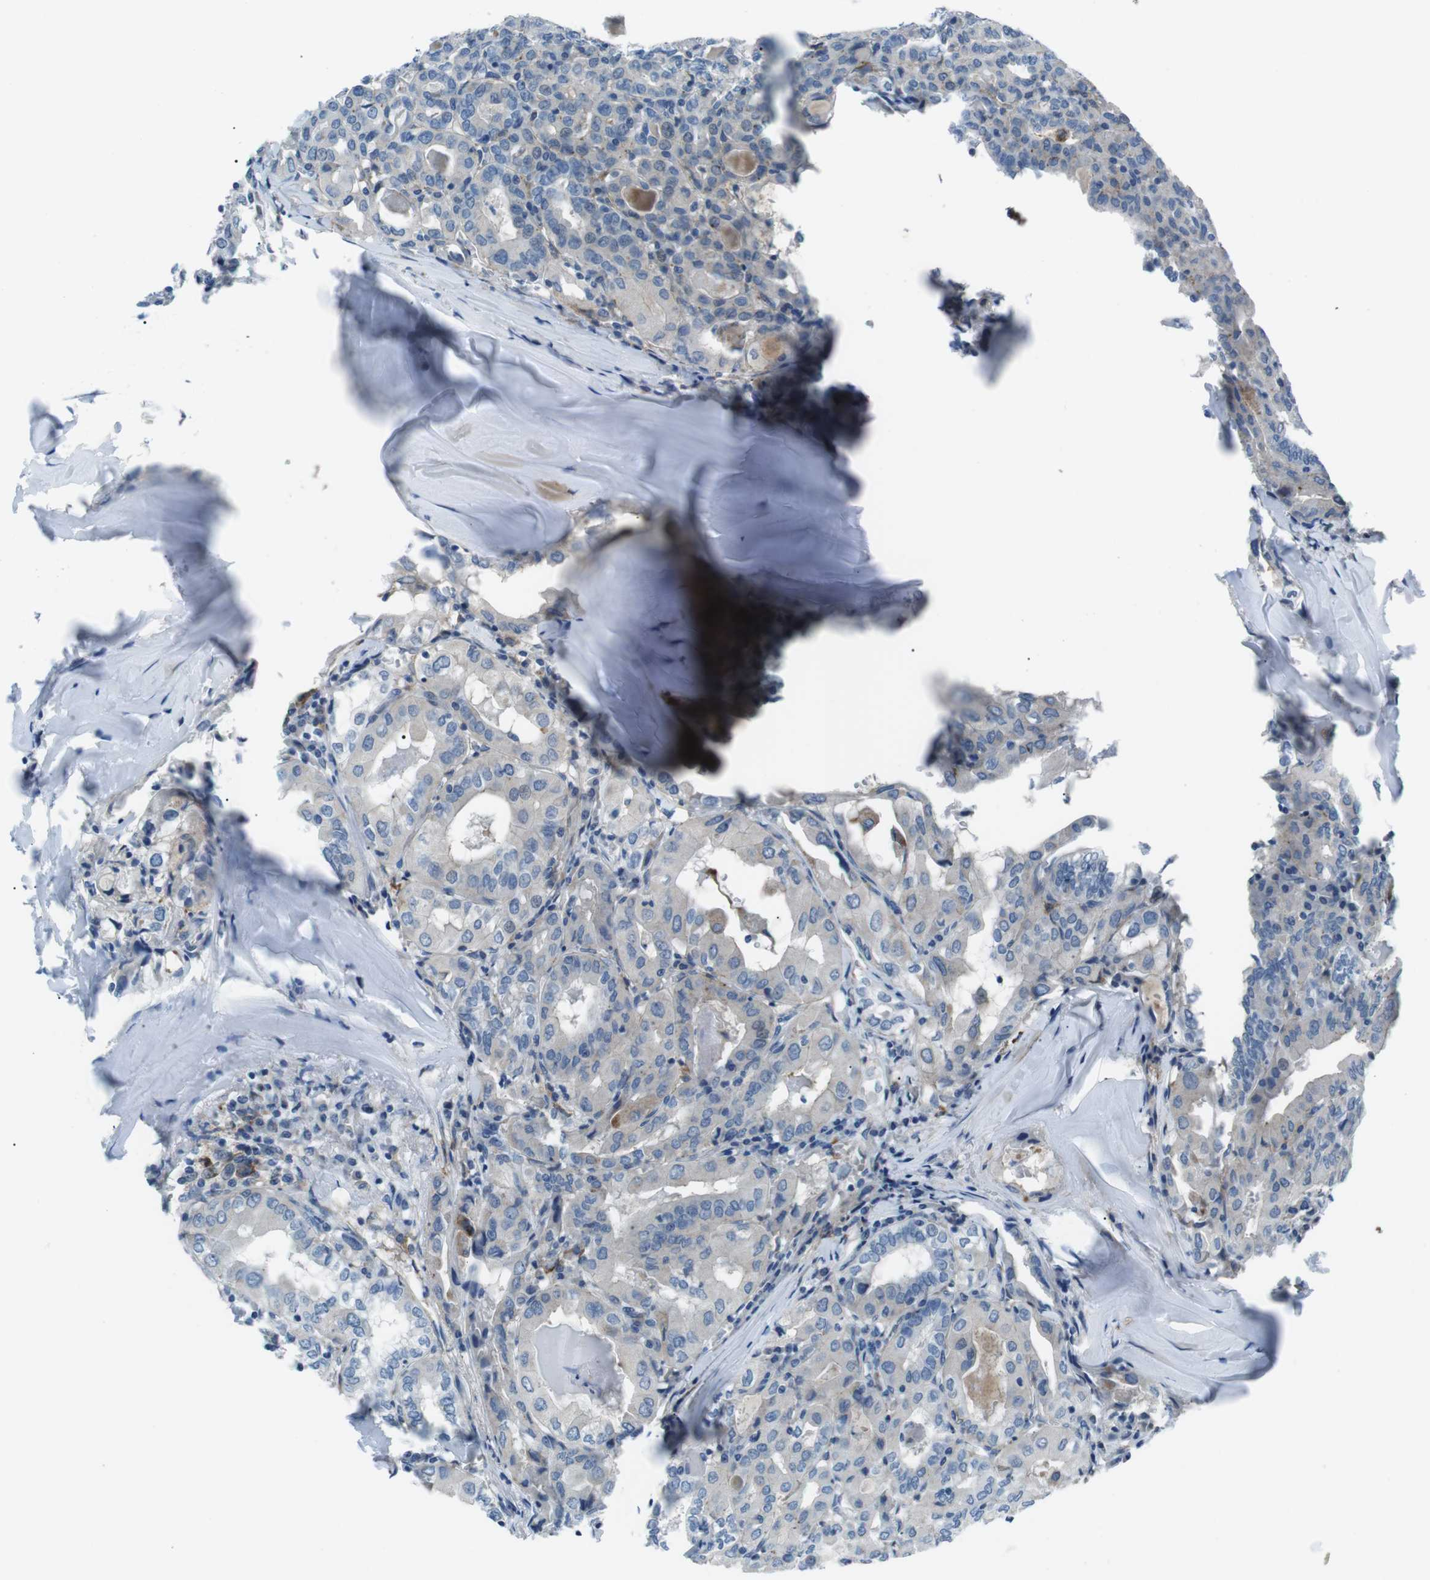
{"staining": {"intensity": "negative", "quantity": "none", "location": "none"}, "tissue": "thyroid cancer", "cell_type": "Tumor cells", "image_type": "cancer", "snomed": [{"axis": "morphology", "description": "Papillary adenocarcinoma, NOS"}, {"axis": "topography", "description": "Thyroid gland"}], "caption": "Immunohistochemistry (IHC) of thyroid cancer exhibits no expression in tumor cells. Nuclei are stained in blue.", "gene": "CSF2RA", "patient": {"sex": "female", "age": 42}}